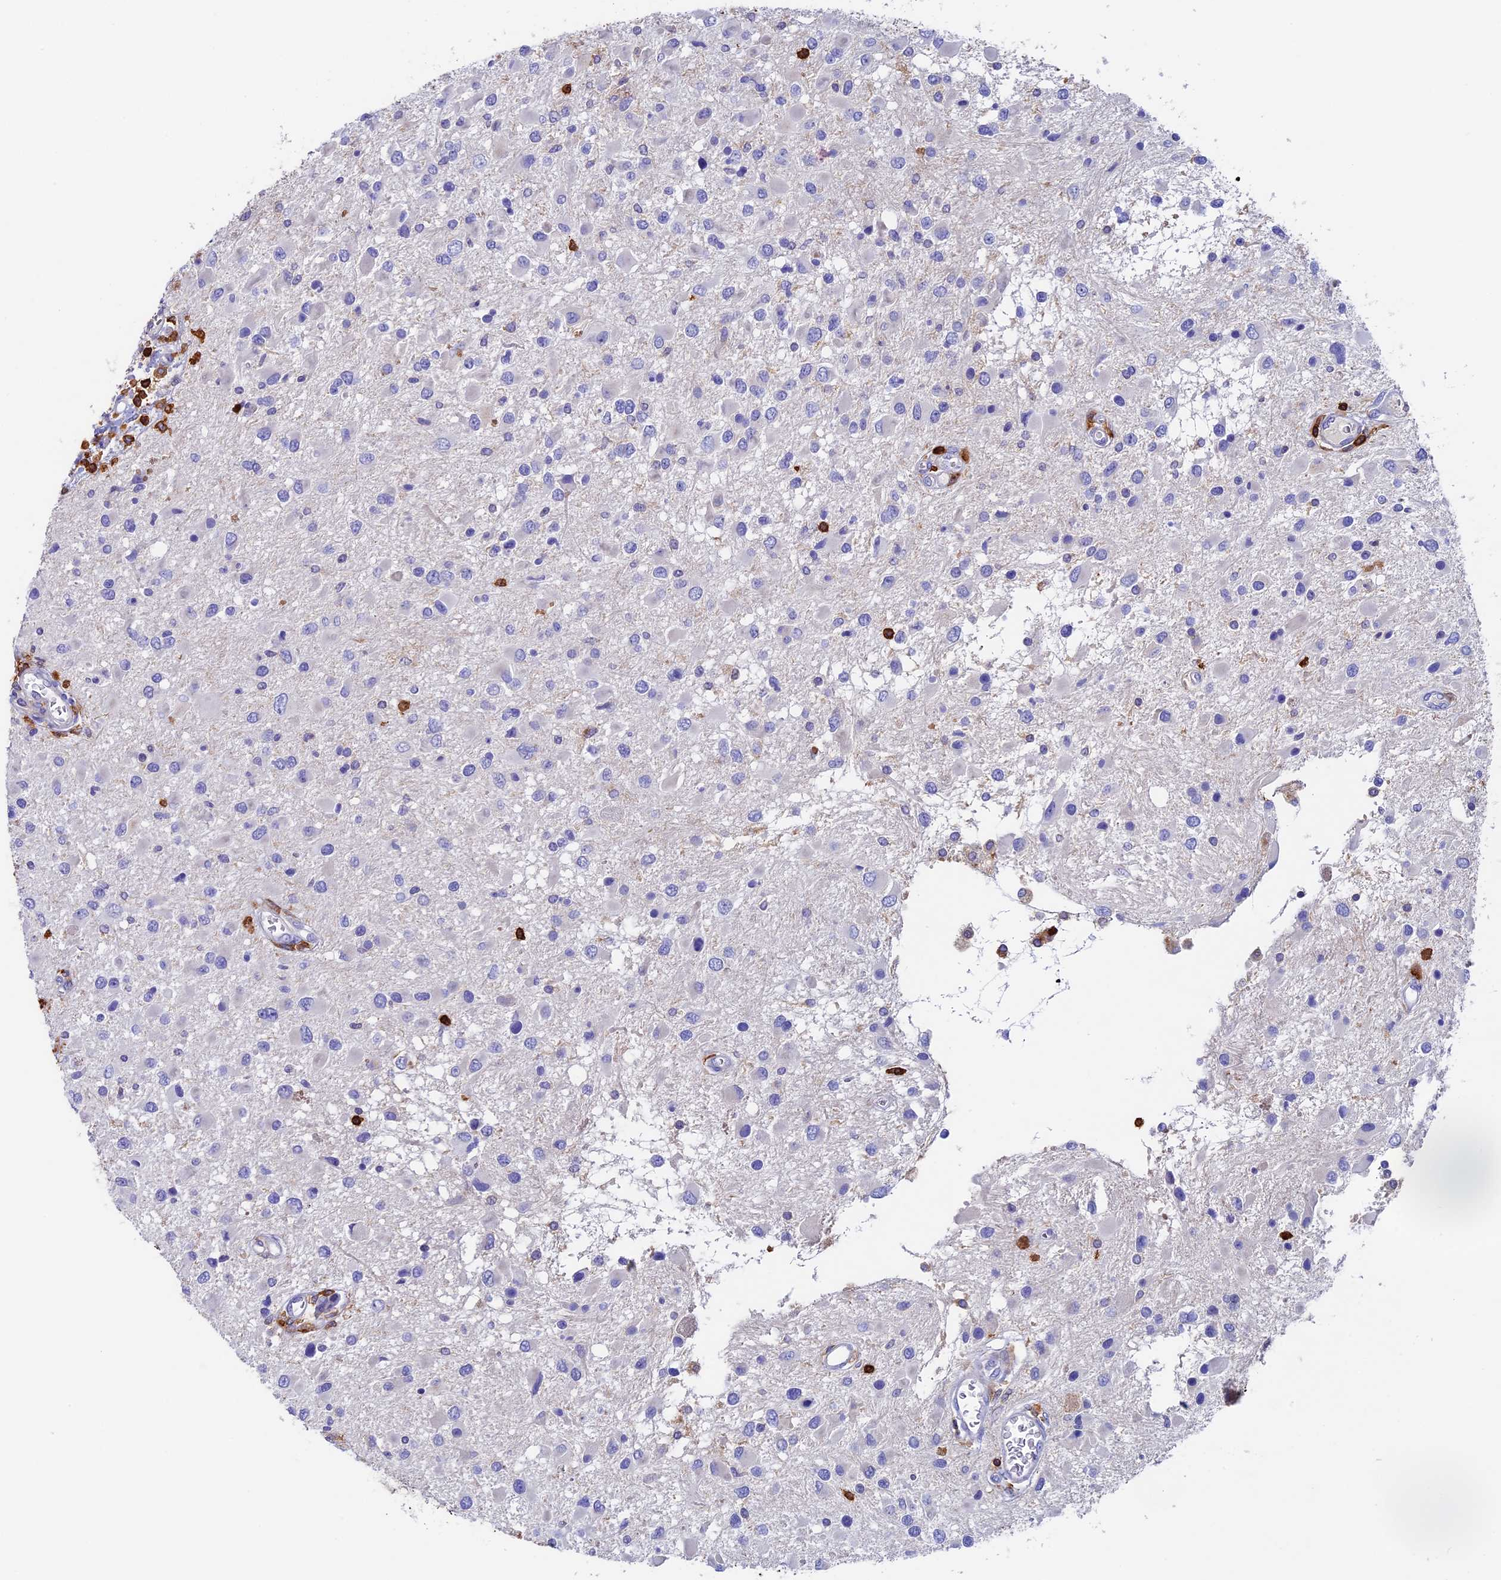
{"staining": {"intensity": "negative", "quantity": "none", "location": "none"}, "tissue": "glioma", "cell_type": "Tumor cells", "image_type": "cancer", "snomed": [{"axis": "morphology", "description": "Glioma, malignant, High grade"}, {"axis": "topography", "description": "Brain"}], "caption": "Immunohistochemistry (IHC) of glioma demonstrates no expression in tumor cells.", "gene": "ADAT1", "patient": {"sex": "male", "age": 53}}